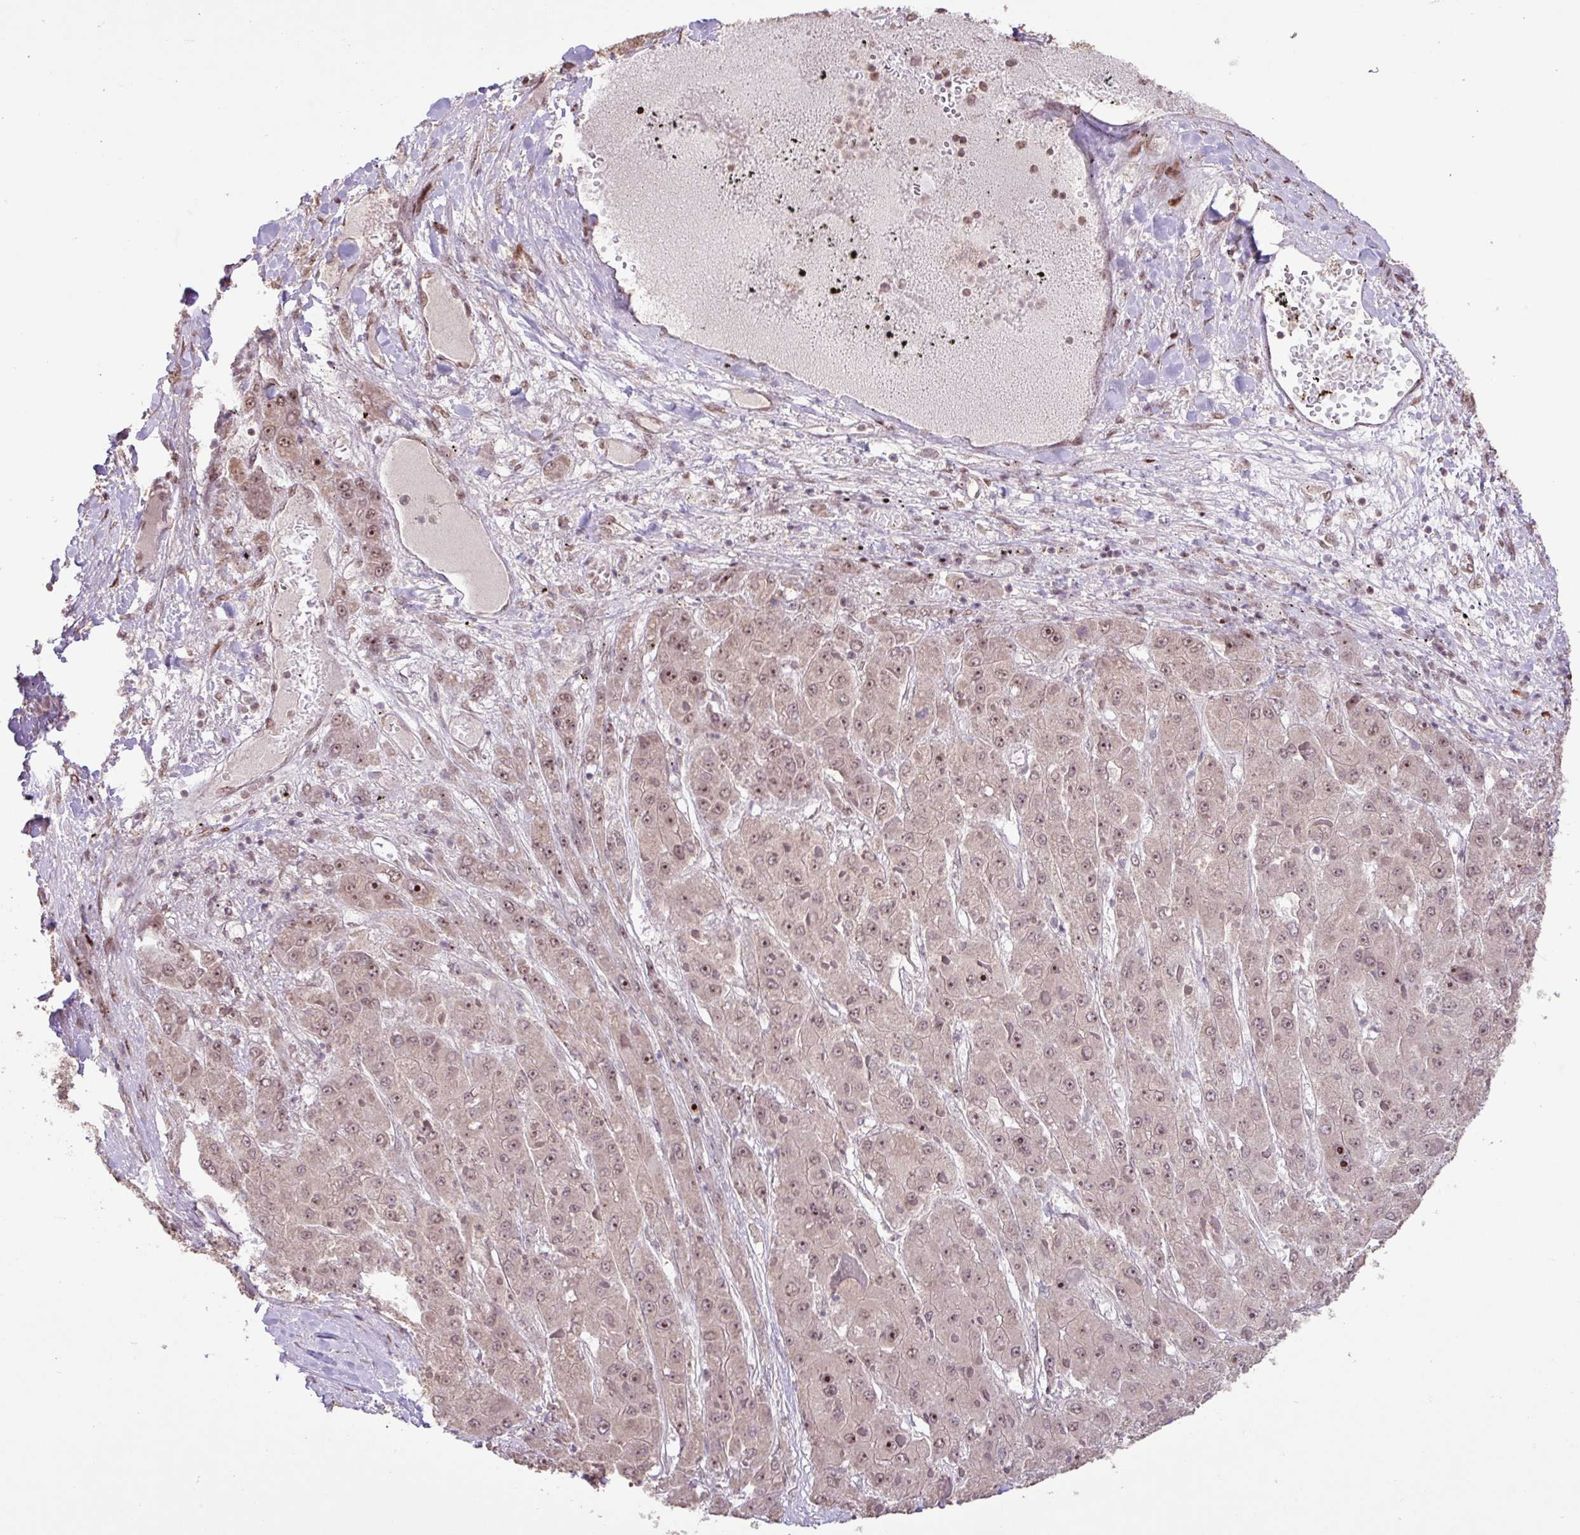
{"staining": {"intensity": "weak", "quantity": ">75%", "location": "nuclear"}, "tissue": "liver cancer", "cell_type": "Tumor cells", "image_type": "cancer", "snomed": [{"axis": "morphology", "description": "Carcinoma, Hepatocellular, NOS"}, {"axis": "topography", "description": "Liver"}], "caption": "Weak nuclear expression for a protein is identified in approximately >75% of tumor cells of liver cancer (hepatocellular carcinoma) using immunohistochemistry (IHC).", "gene": "ZNF709", "patient": {"sex": "female", "age": 73}}